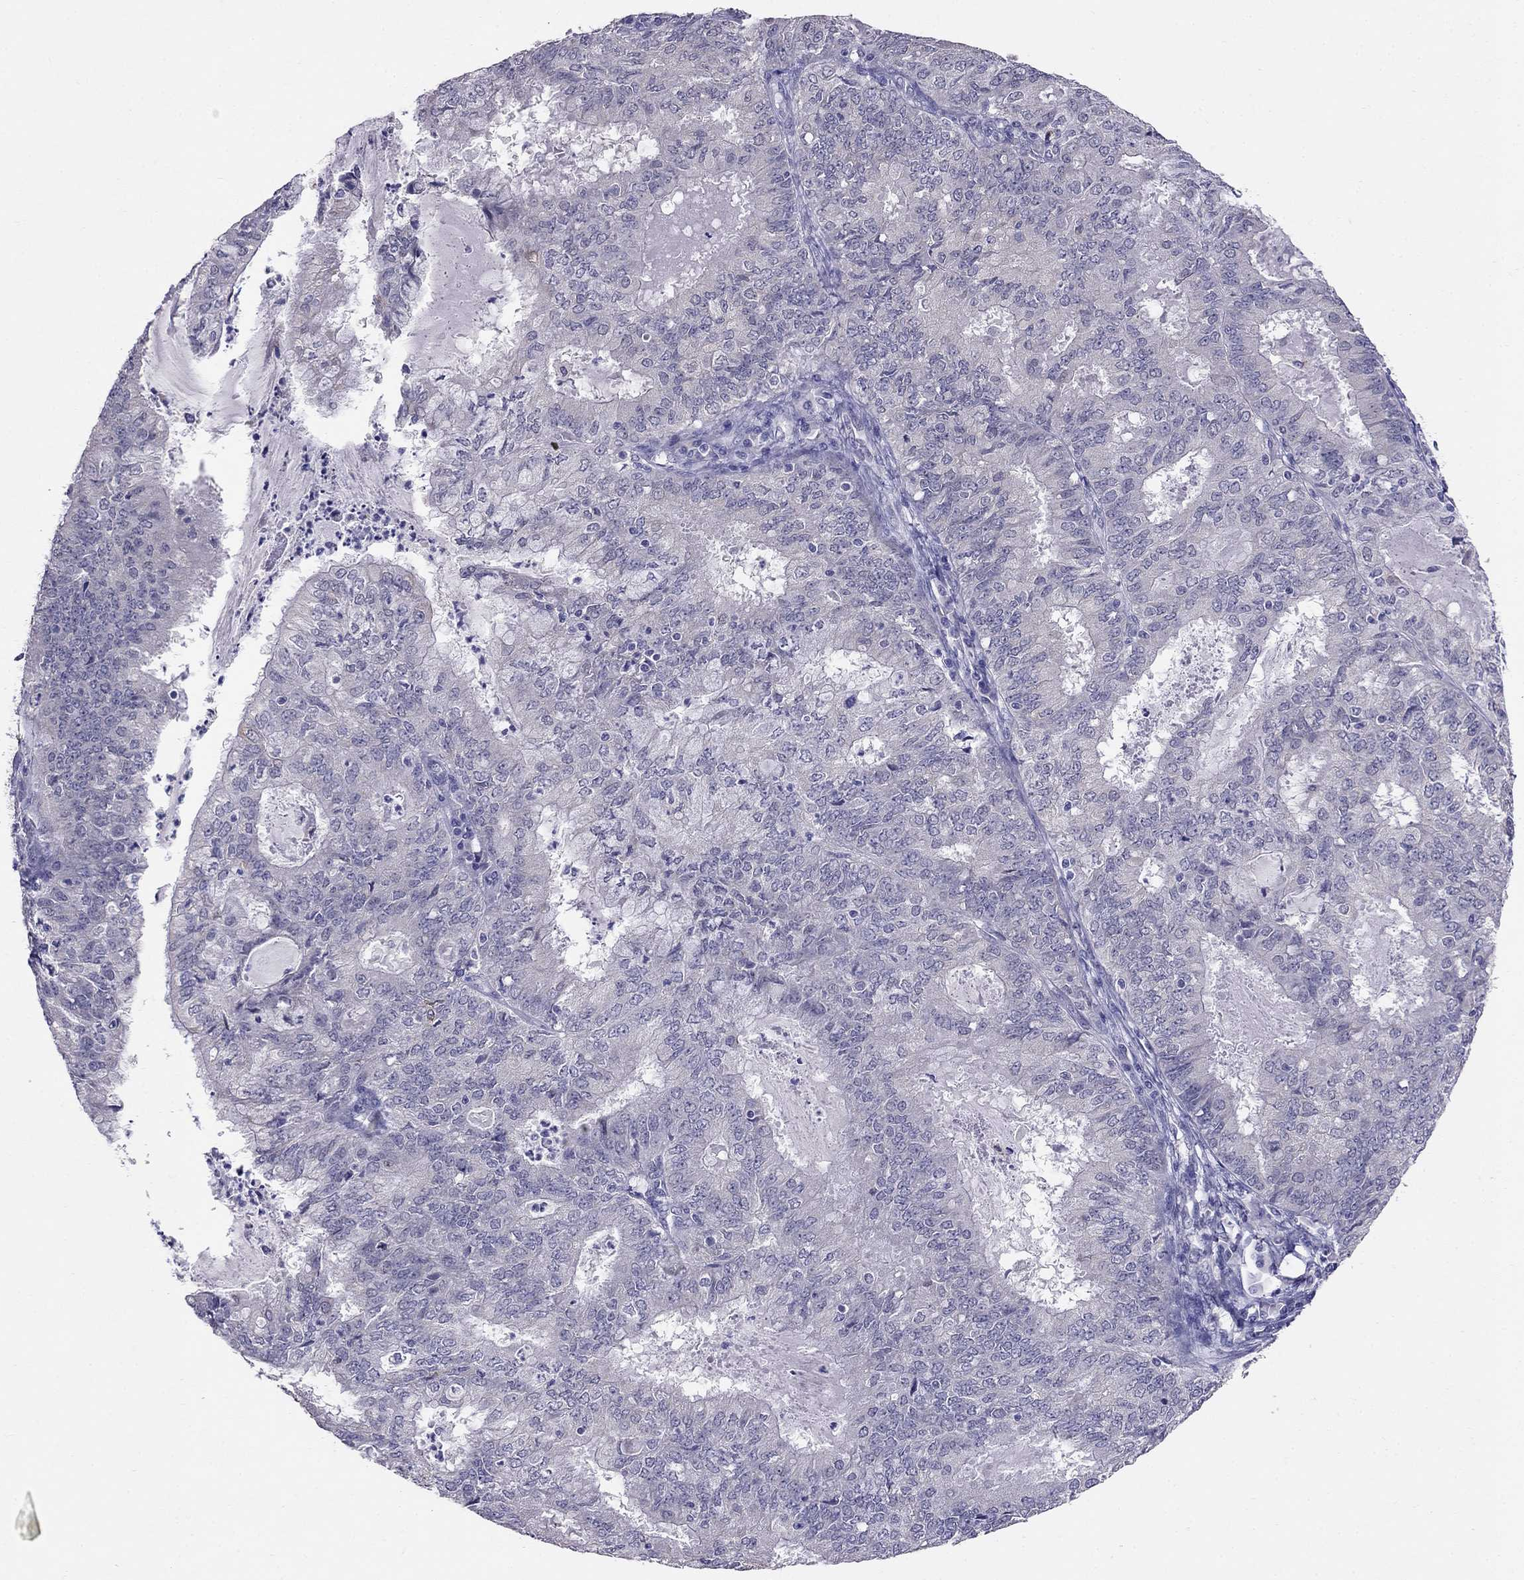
{"staining": {"intensity": "negative", "quantity": "none", "location": "none"}, "tissue": "endometrial cancer", "cell_type": "Tumor cells", "image_type": "cancer", "snomed": [{"axis": "morphology", "description": "Adenocarcinoma, NOS"}, {"axis": "topography", "description": "Endometrium"}], "caption": "High magnification brightfield microscopy of adenocarcinoma (endometrial) stained with DAB (3,3'-diaminobenzidine) (brown) and counterstained with hematoxylin (blue): tumor cells show no significant expression. (Stains: DAB (3,3'-diaminobenzidine) immunohistochemistry with hematoxylin counter stain, Microscopy: brightfield microscopy at high magnification).", "gene": "MYO3B", "patient": {"sex": "female", "age": 57}}